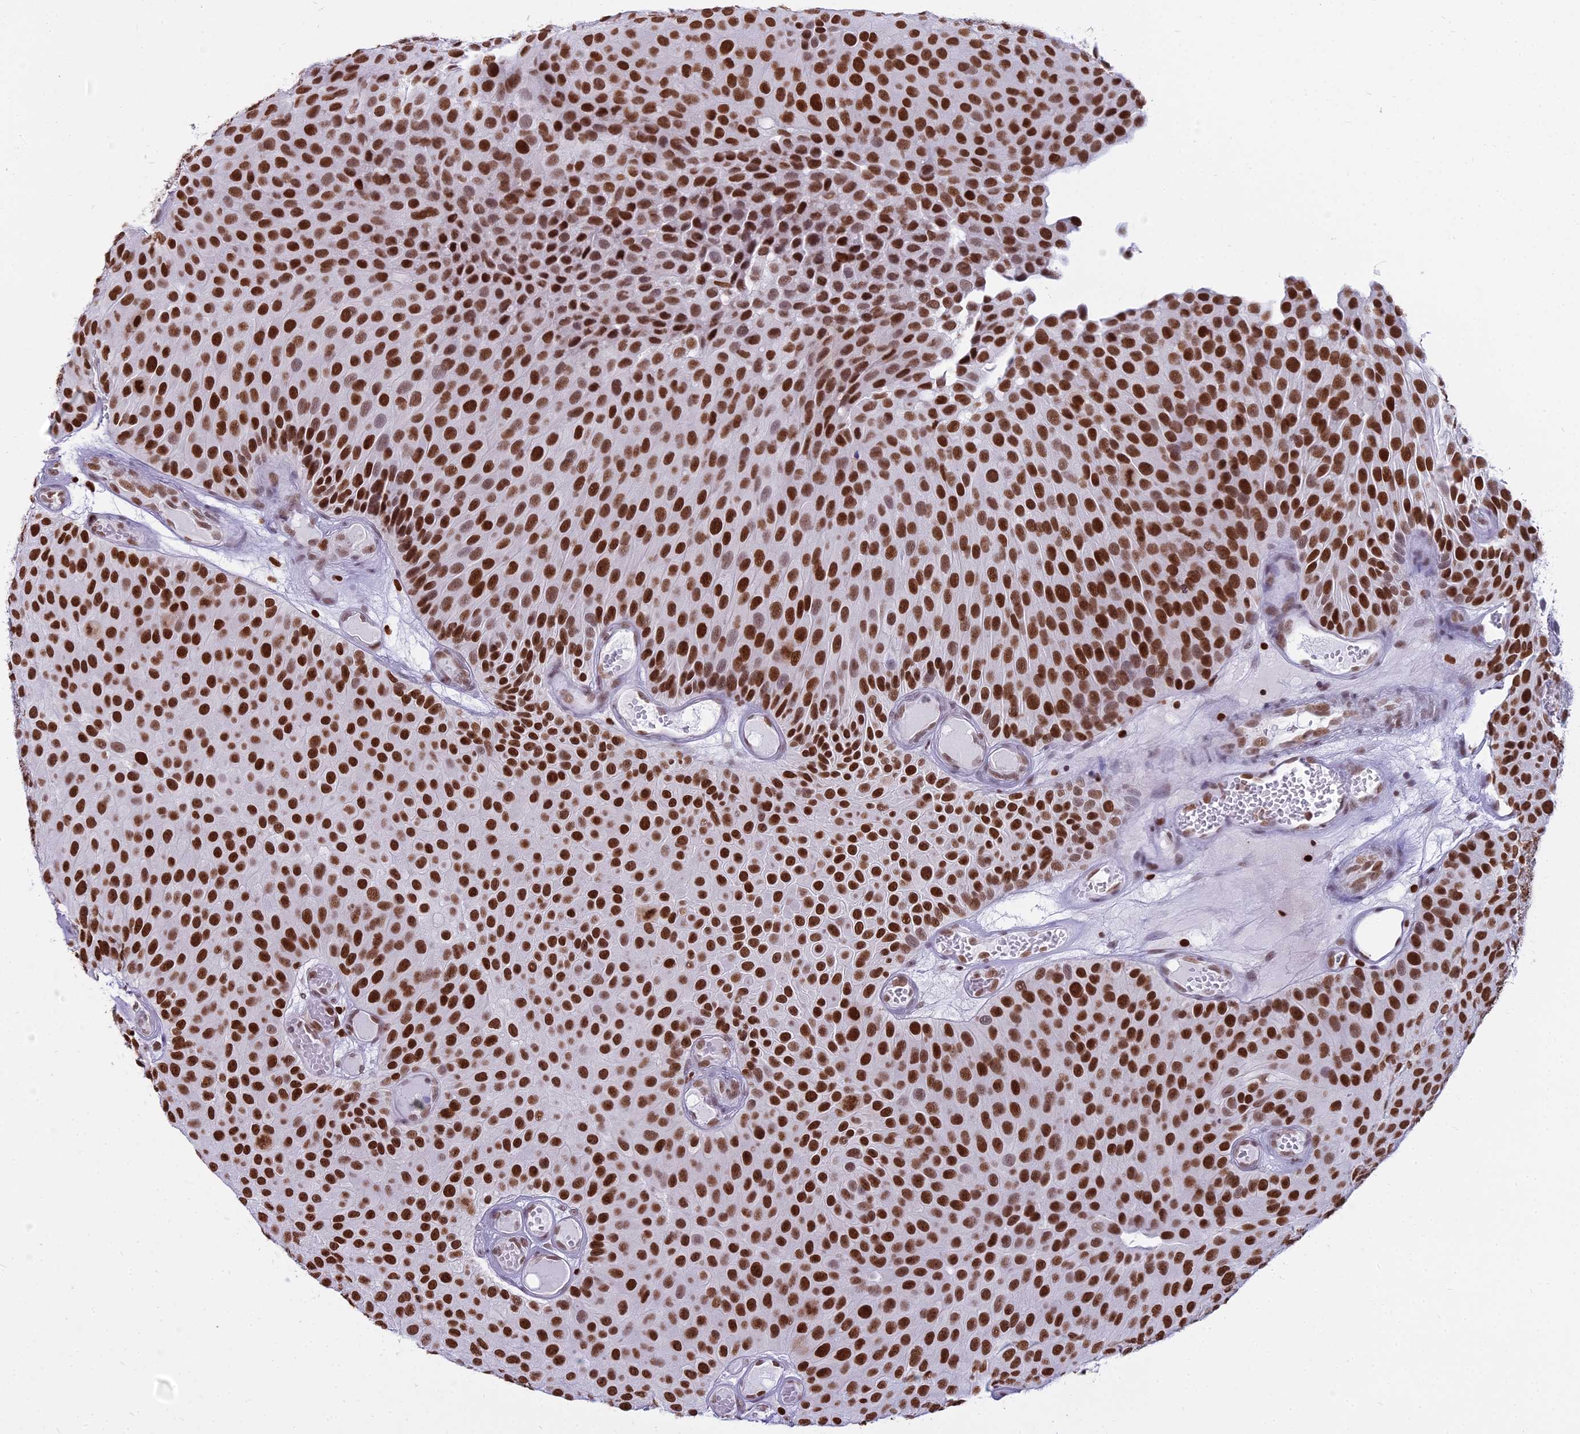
{"staining": {"intensity": "strong", "quantity": ">75%", "location": "nuclear"}, "tissue": "urothelial cancer", "cell_type": "Tumor cells", "image_type": "cancer", "snomed": [{"axis": "morphology", "description": "Urothelial carcinoma, Low grade"}, {"axis": "topography", "description": "Urinary bladder"}], "caption": "The histopathology image displays a brown stain indicating the presence of a protein in the nuclear of tumor cells in low-grade urothelial carcinoma.", "gene": "PARP1", "patient": {"sex": "male", "age": 89}}